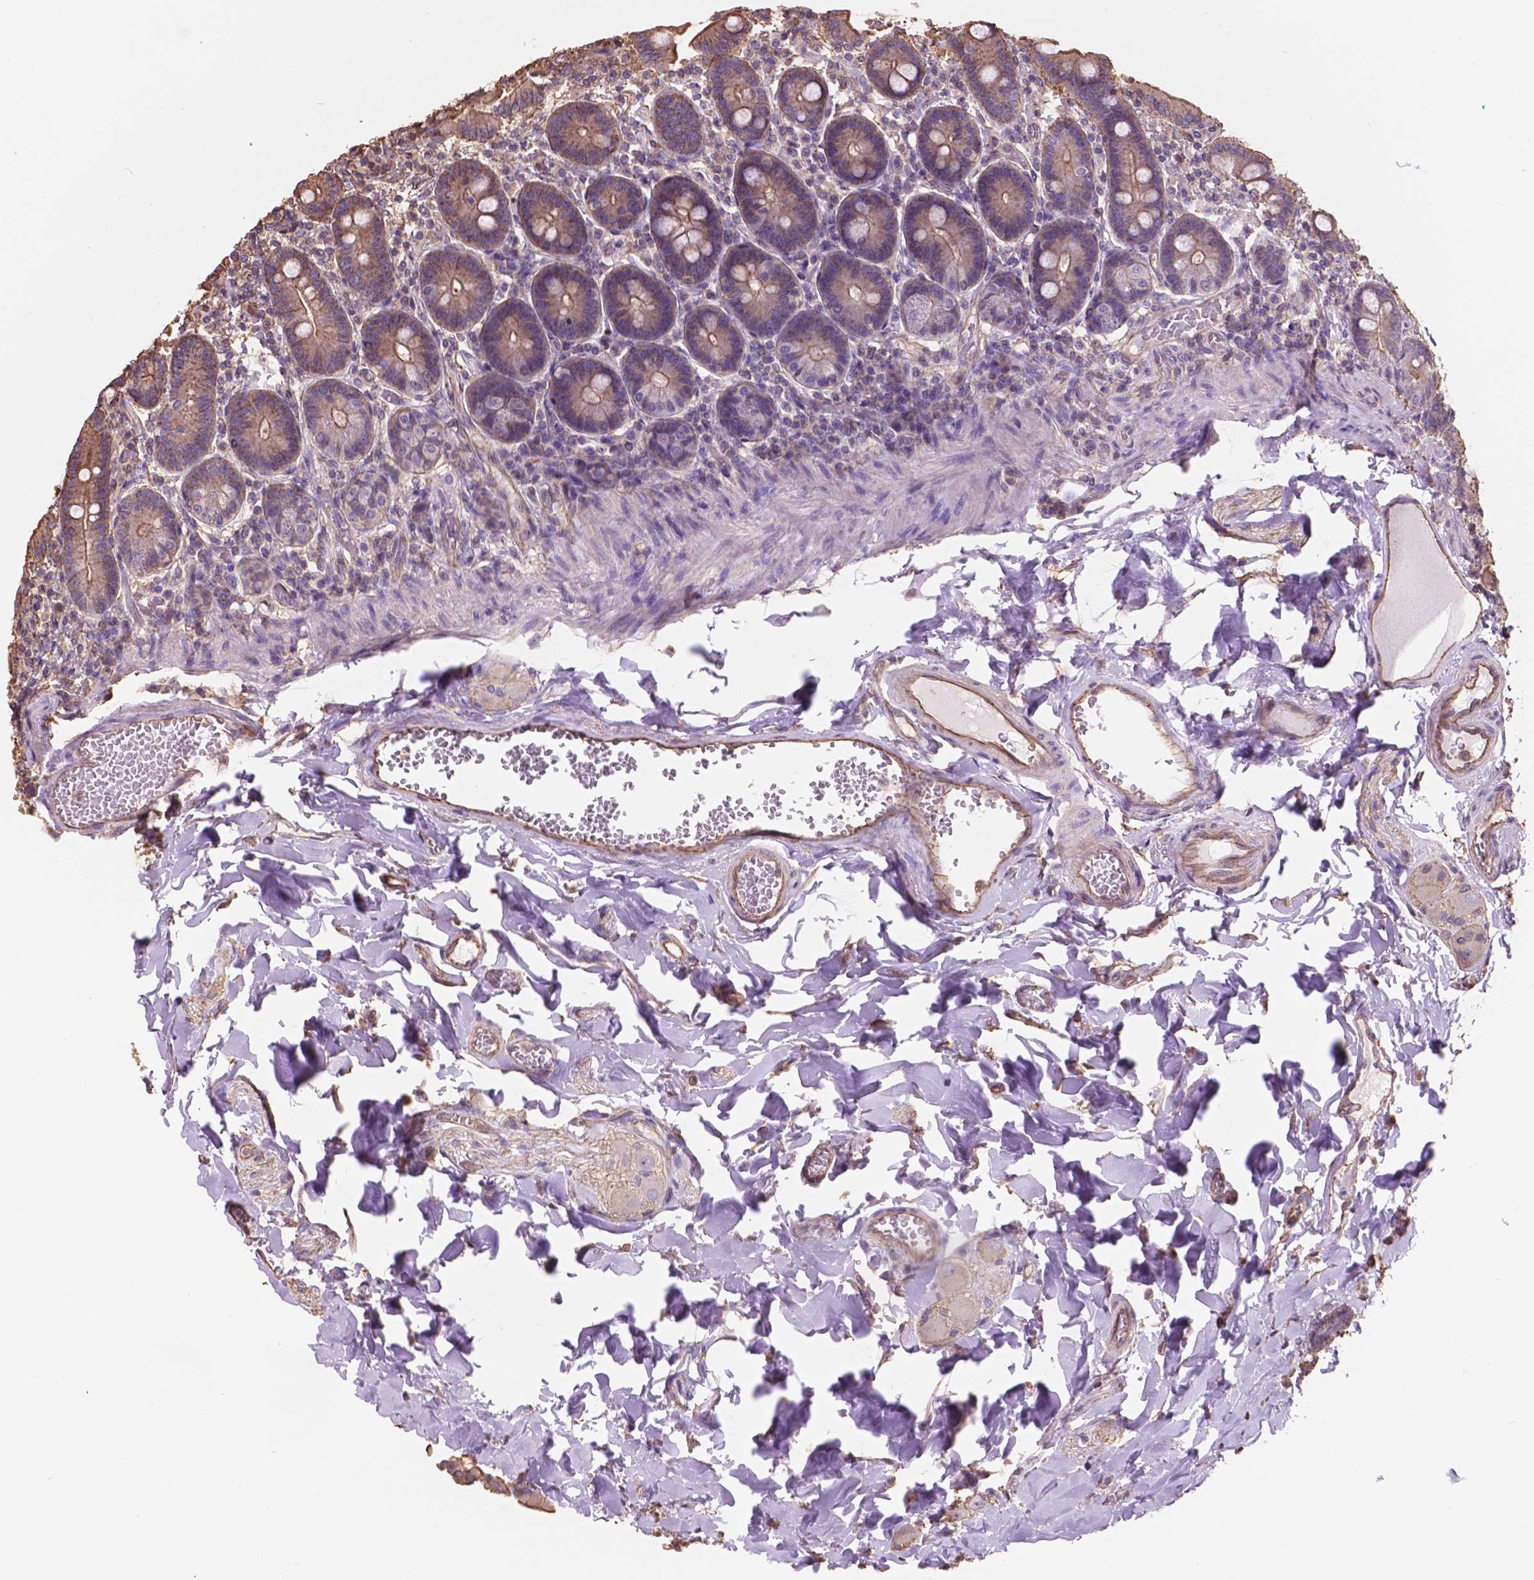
{"staining": {"intensity": "moderate", "quantity": ">75%", "location": "cytoplasmic/membranous"}, "tissue": "duodenum", "cell_type": "Glandular cells", "image_type": "normal", "snomed": [{"axis": "morphology", "description": "Normal tissue, NOS"}, {"axis": "topography", "description": "Duodenum"}], "caption": "Duodenum stained with immunohistochemistry displays moderate cytoplasmic/membranous expression in about >75% of glandular cells. The staining was performed using DAB to visualize the protein expression in brown, while the nuclei were stained in blue with hematoxylin (Magnification: 20x).", "gene": "NIPA2", "patient": {"sex": "female", "age": 62}}